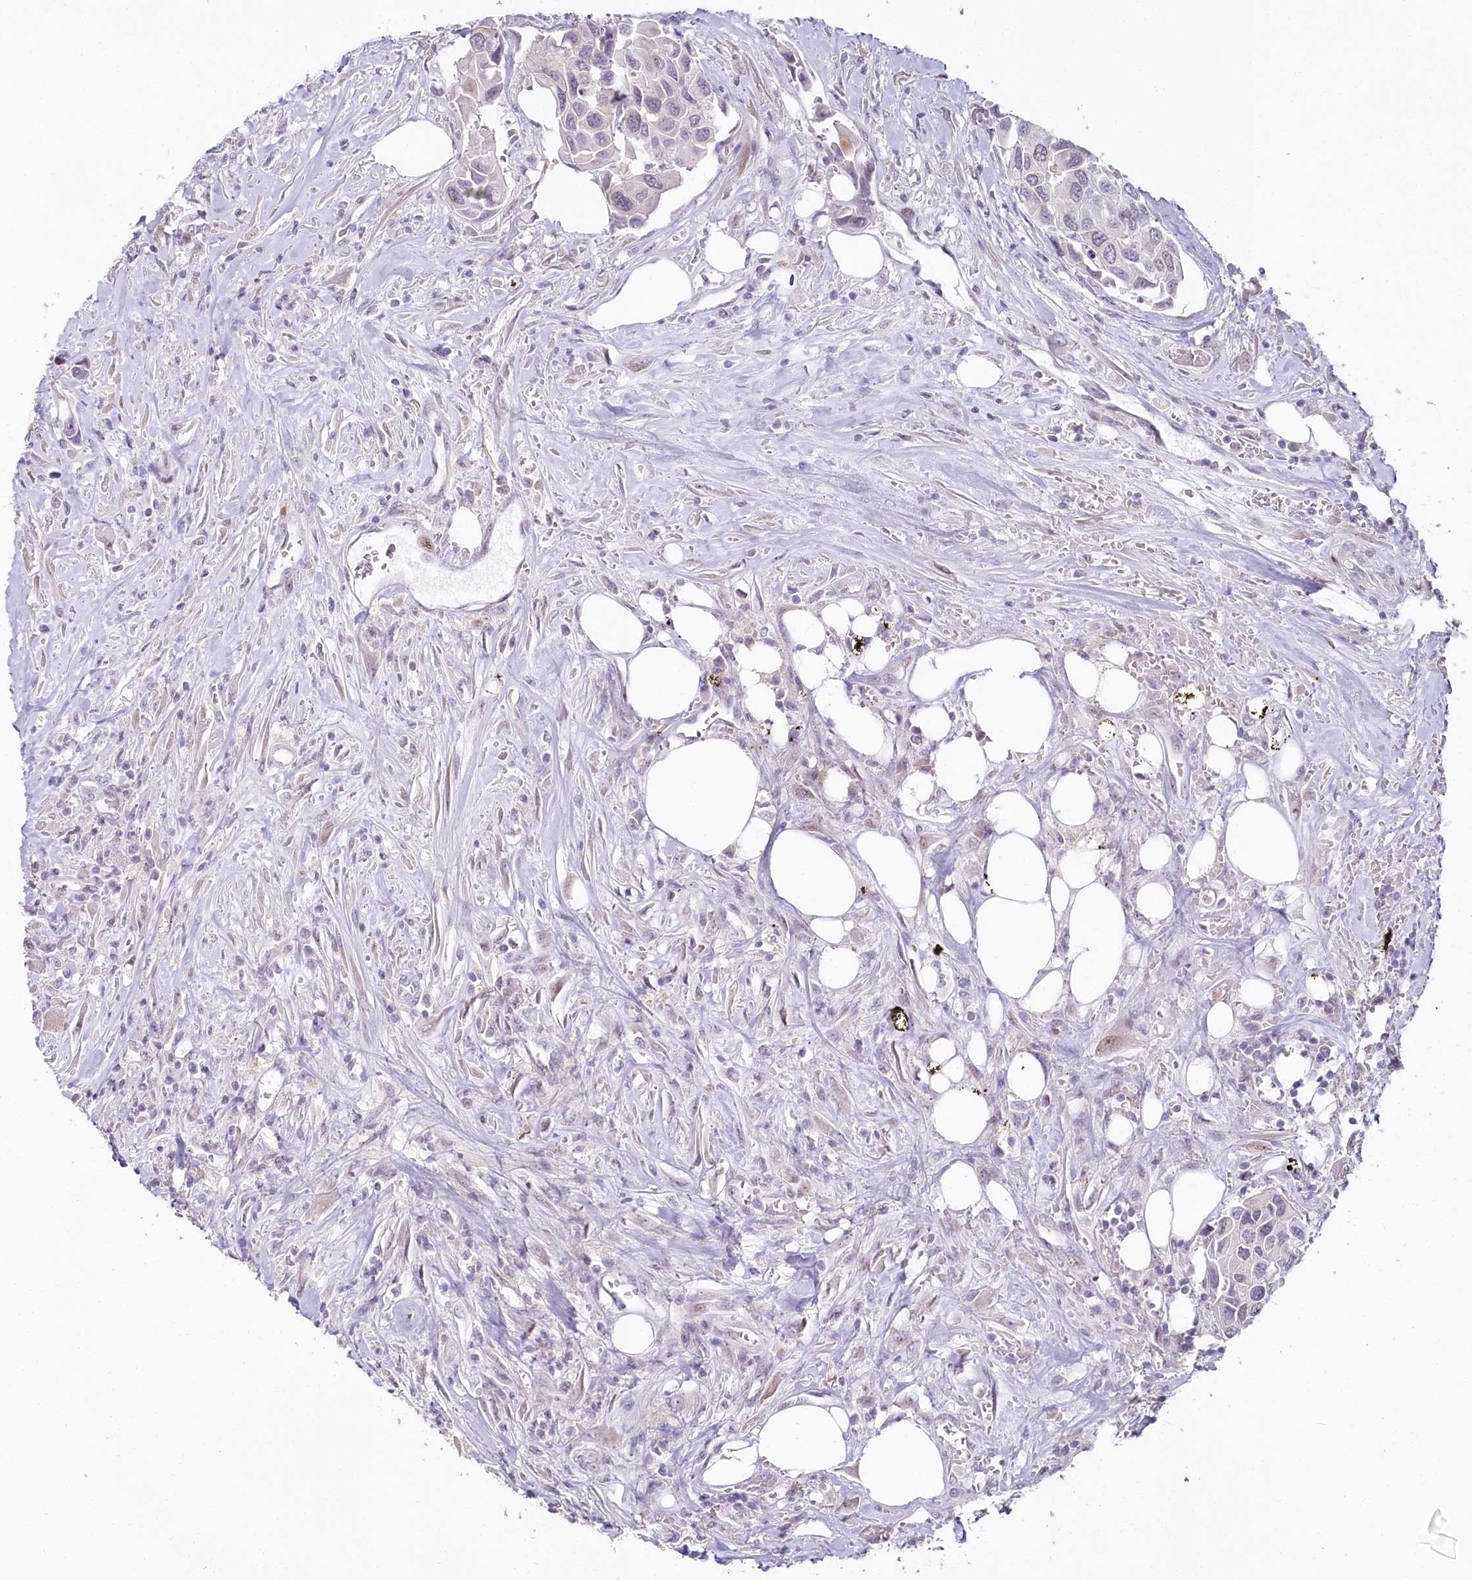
{"staining": {"intensity": "negative", "quantity": "none", "location": "none"}, "tissue": "urothelial cancer", "cell_type": "Tumor cells", "image_type": "cancer", "snomed": [{"axis": "morphology", "description": "Urothelial carcinoma, High grade"}, {"axis": "topography", "description": "Urinary bladder"}], "caption": "Tumor cells are negative for protein expression in human urothelial carcinoma (high-grade).", "gene": "HPD", "patient": {"sex": "male", "age": 74}}